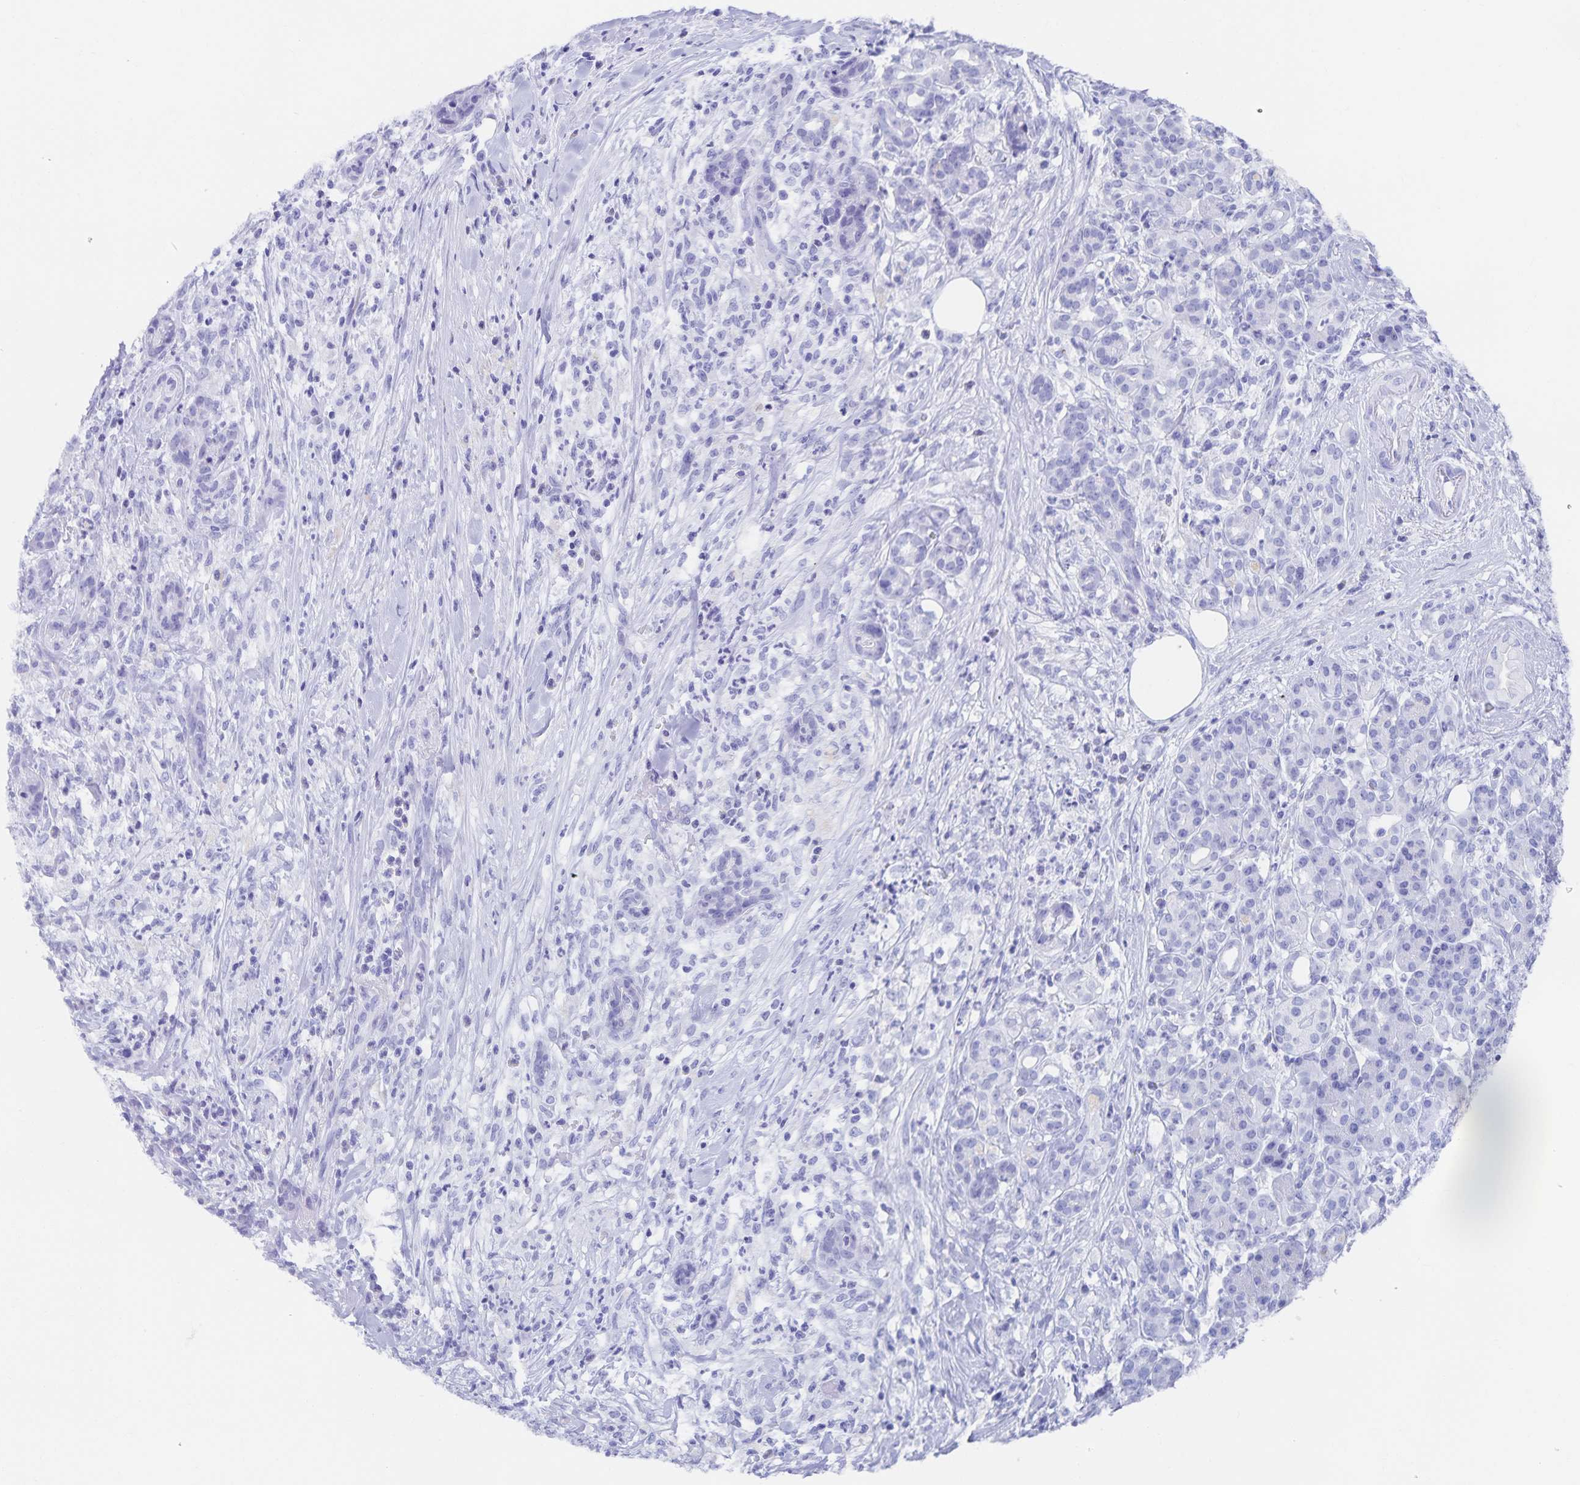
{"staining": {"intensity": "negative", "quantity": "none", "location": "none"}, "tissue": "pancreatic cancer", "cell_type": "Tumor cells", "image_type": "cancer", "snomed": [{"axis": "morphology", "description": "Adenocarcinoma, NOS"}, {"axis": "topography", "description": "Pancreas"}], "caption": "A photomicrograph of human adenocarcinoma (pancreatic) is negative for staining in tumor cells. (Stains: DAB (3,3'-diaminobenzidine) IHC with hematoxylin counter stain, Microscopy: brightfield microscopy at high magnification).", "gene": "SNTN", "patient": {"sex": "female", "age": 66}}